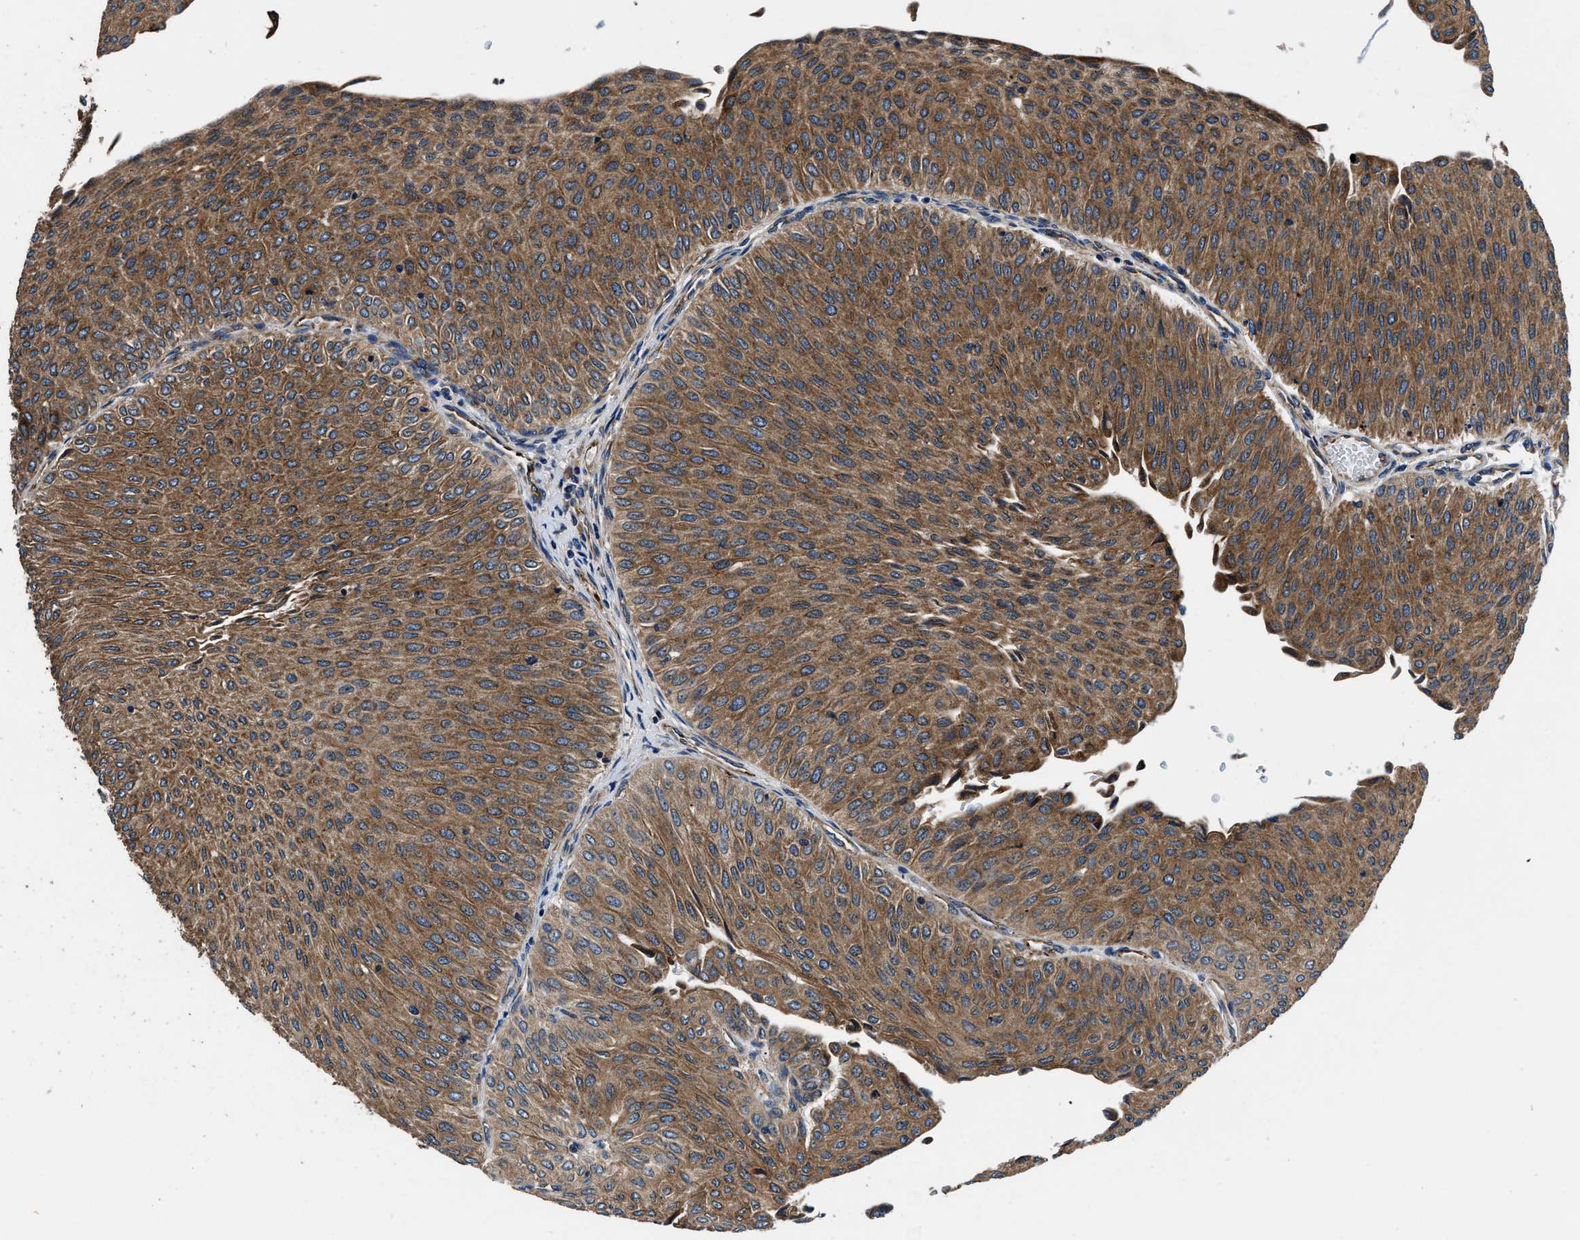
{"staining": {"intensity": "strong", "quantity": ">75%", "location": "cytoplasmic/membranous"}, "tissue": "urothelial cancer", "cell_type": "Tumor cells", "image_type": "cancer", "snomed": [{"axis": "morphology", "description": "Urothelial carcinoma, Low grade"}, {"axis": "topography", "description": "Urinary bladder"}], "caption": "This is a photomicrograph of immunohistochemistry (IHC) staining of urothelial carcinoma (low-grade), which shows strong staining in the cytoplasmic/membranous of tumor cells.", "gene": "DHRS7B", "patient": {"sex": "male", "age": 78}}